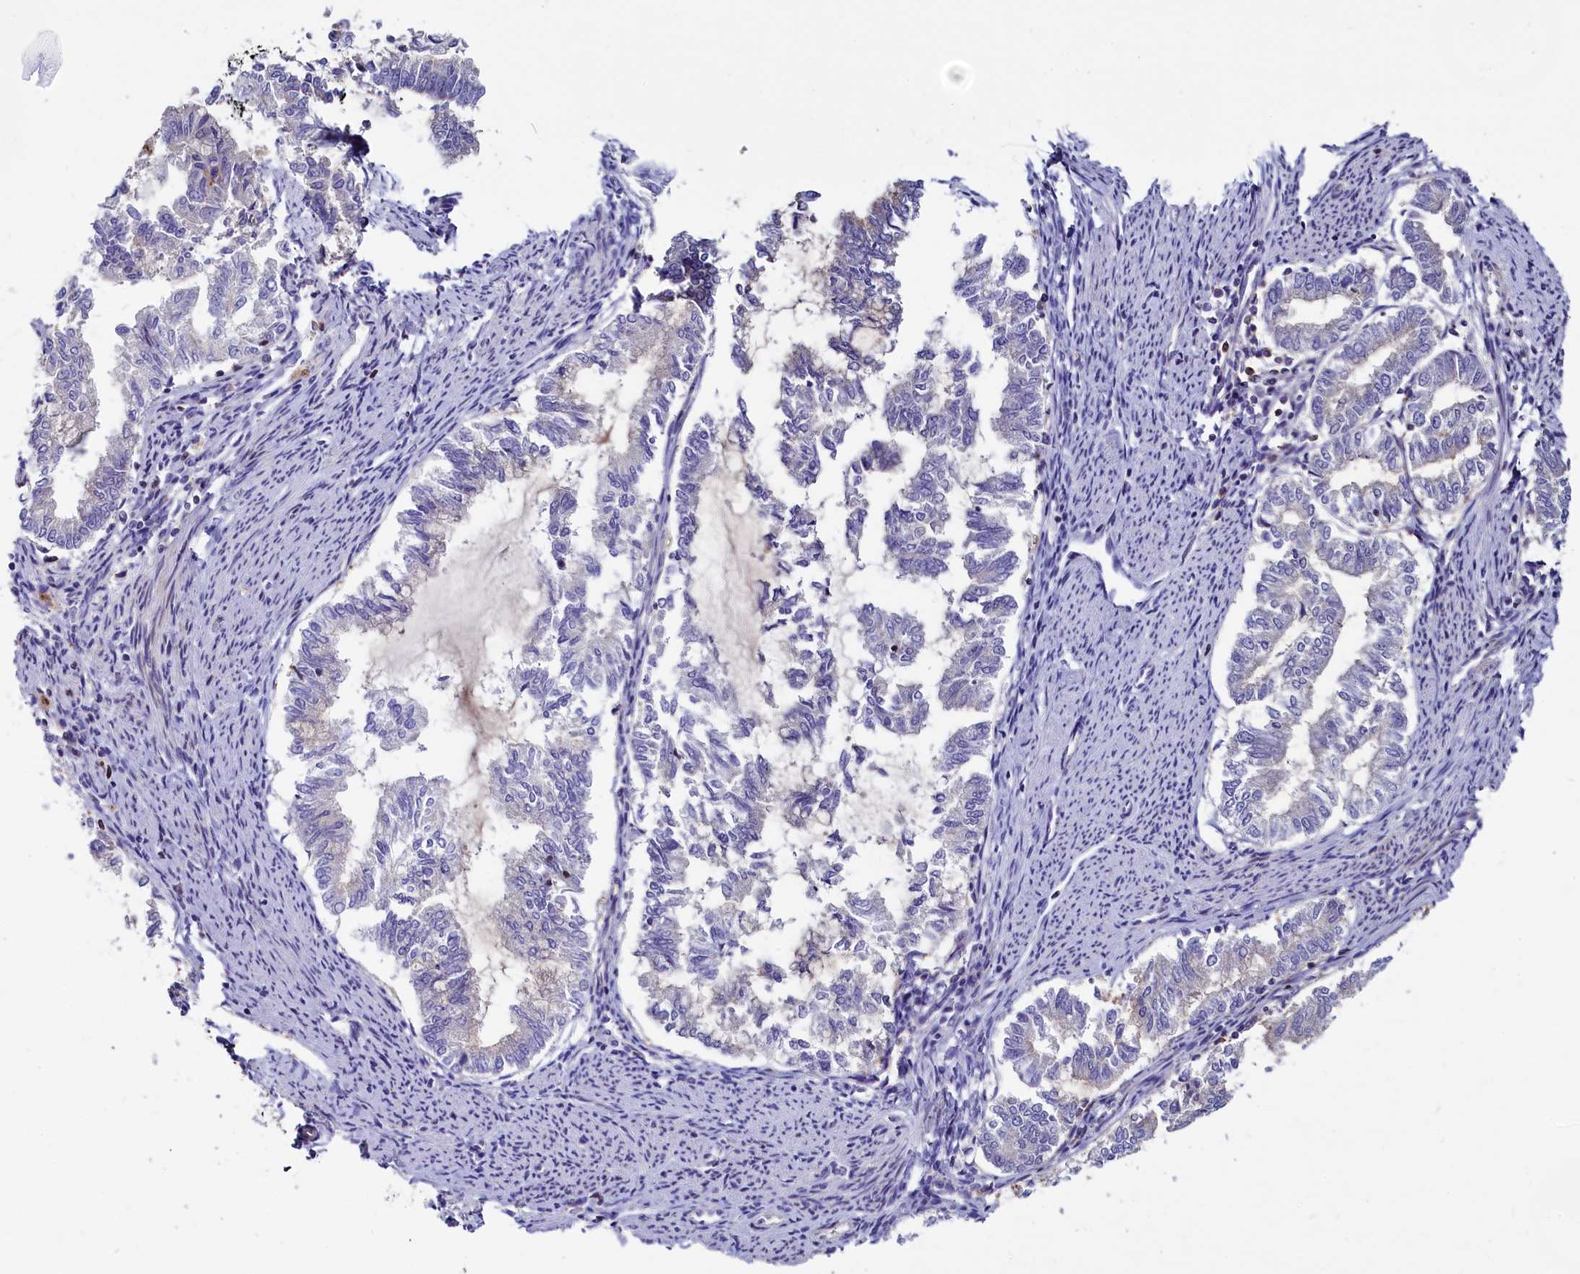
{"staining": {"intensity": "weak", "quantity": "<25%", "location": "cytoplasmic/membranous"}, "tissue": "endometrial cancer", "cell_type": "Tumor cells", "image_type": "cancer", "snomed": [{"axis": "morphology", "description": "Adenocarcinoma, NOS"}, {"axis": "topography", "description": "Endometrium"}], "caption": "The photomicrograph reveals no staining of tumor cells in endometrial cancer (adenocarcinoma).", "gene": "CIAPIN1", "patient": {"sex": "female", "age": 79}}